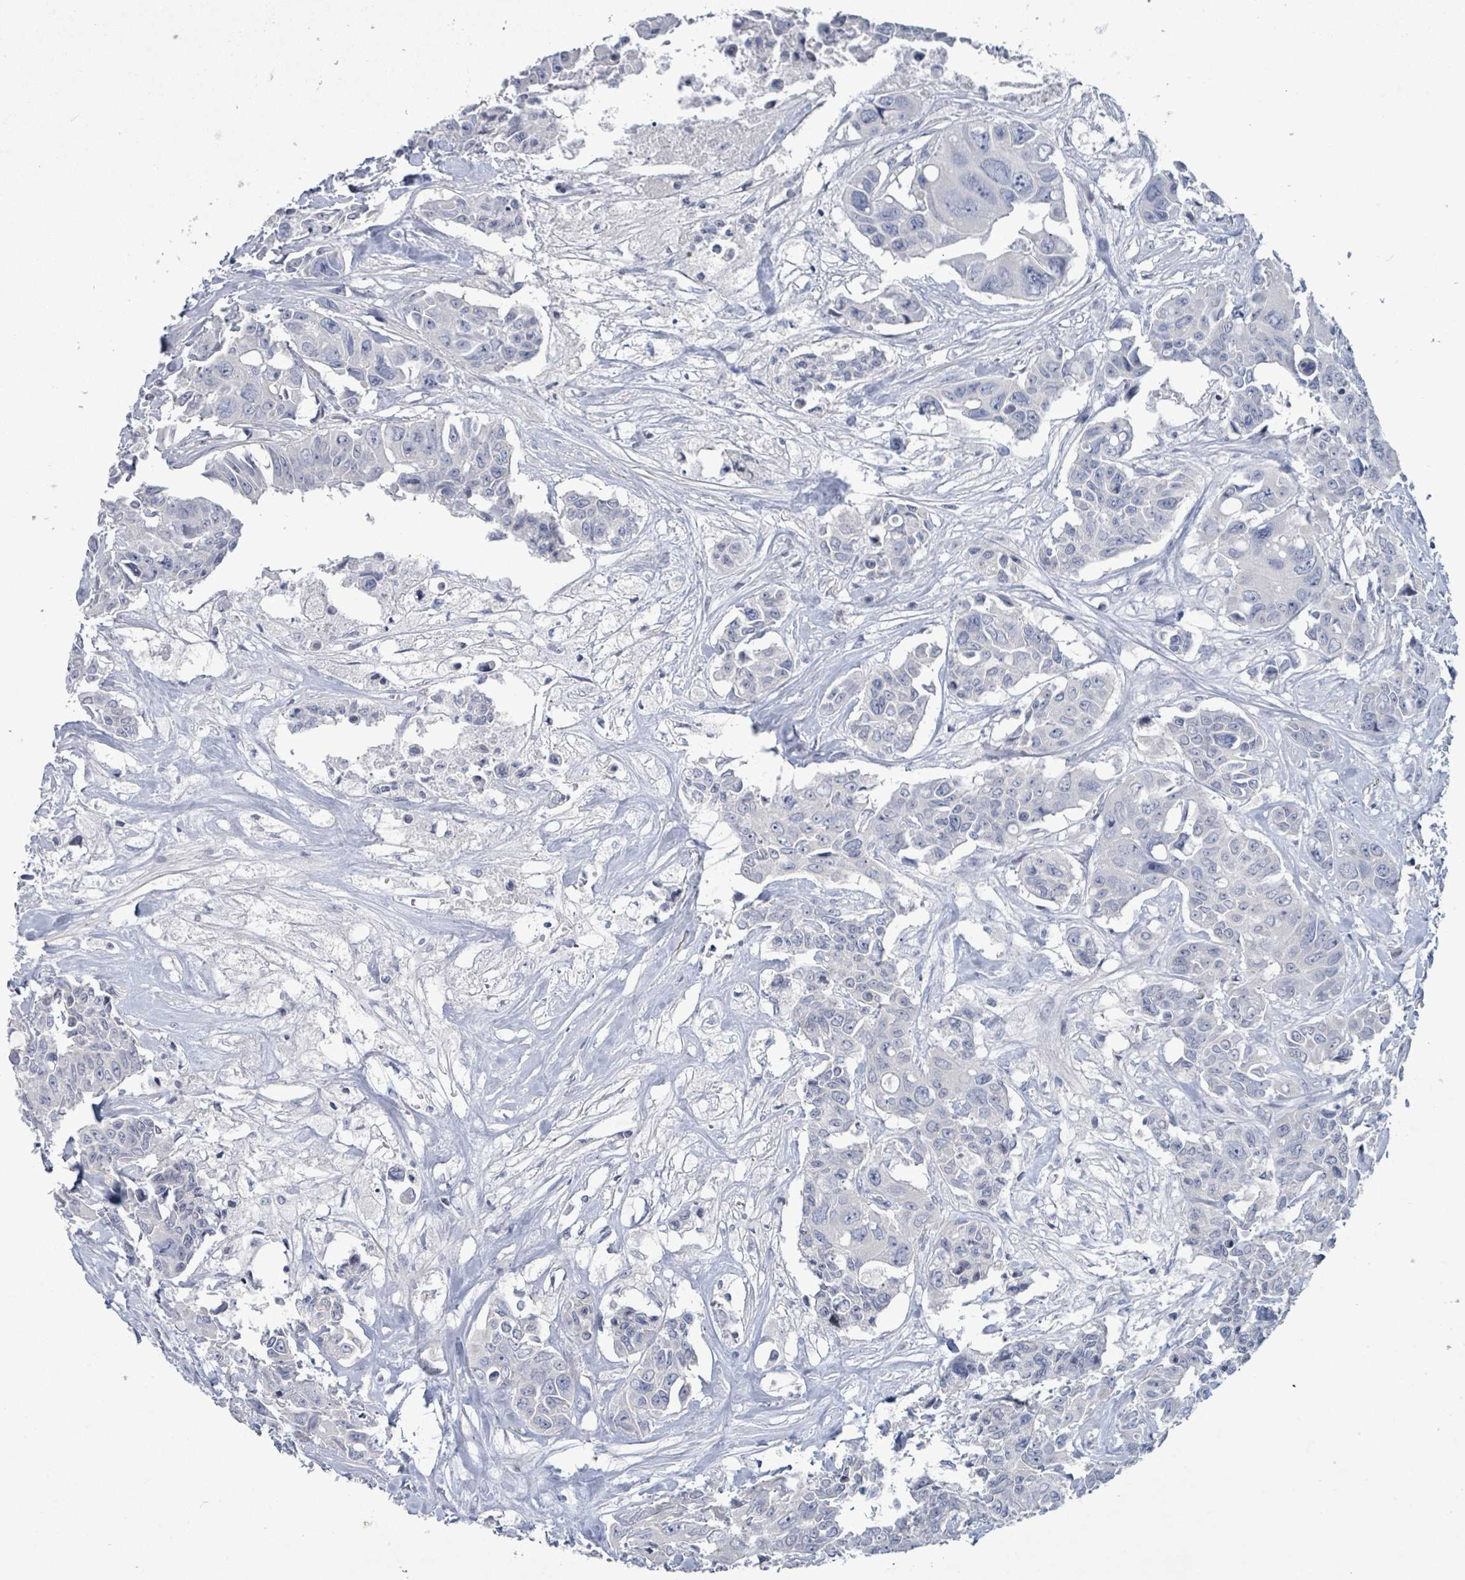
{"staining": {"intensity": "negative", "quantity": "none", "location": "none"}, "tissue": "colorectal cancer", "cell_type": "Tumor cells", "image_type": "cancer", "snomed": [{"axis": "morphology", "description": "Adenocarcinoma, NOS"}, {"axis": "topography", "description": "Rectum"}], "caption": "Tumor cells are negative for brown protein staining in colorectal cancer (adenocarcinoma).", "gene": "NTN3", "patient": {"sex": "male", "age": 87}}